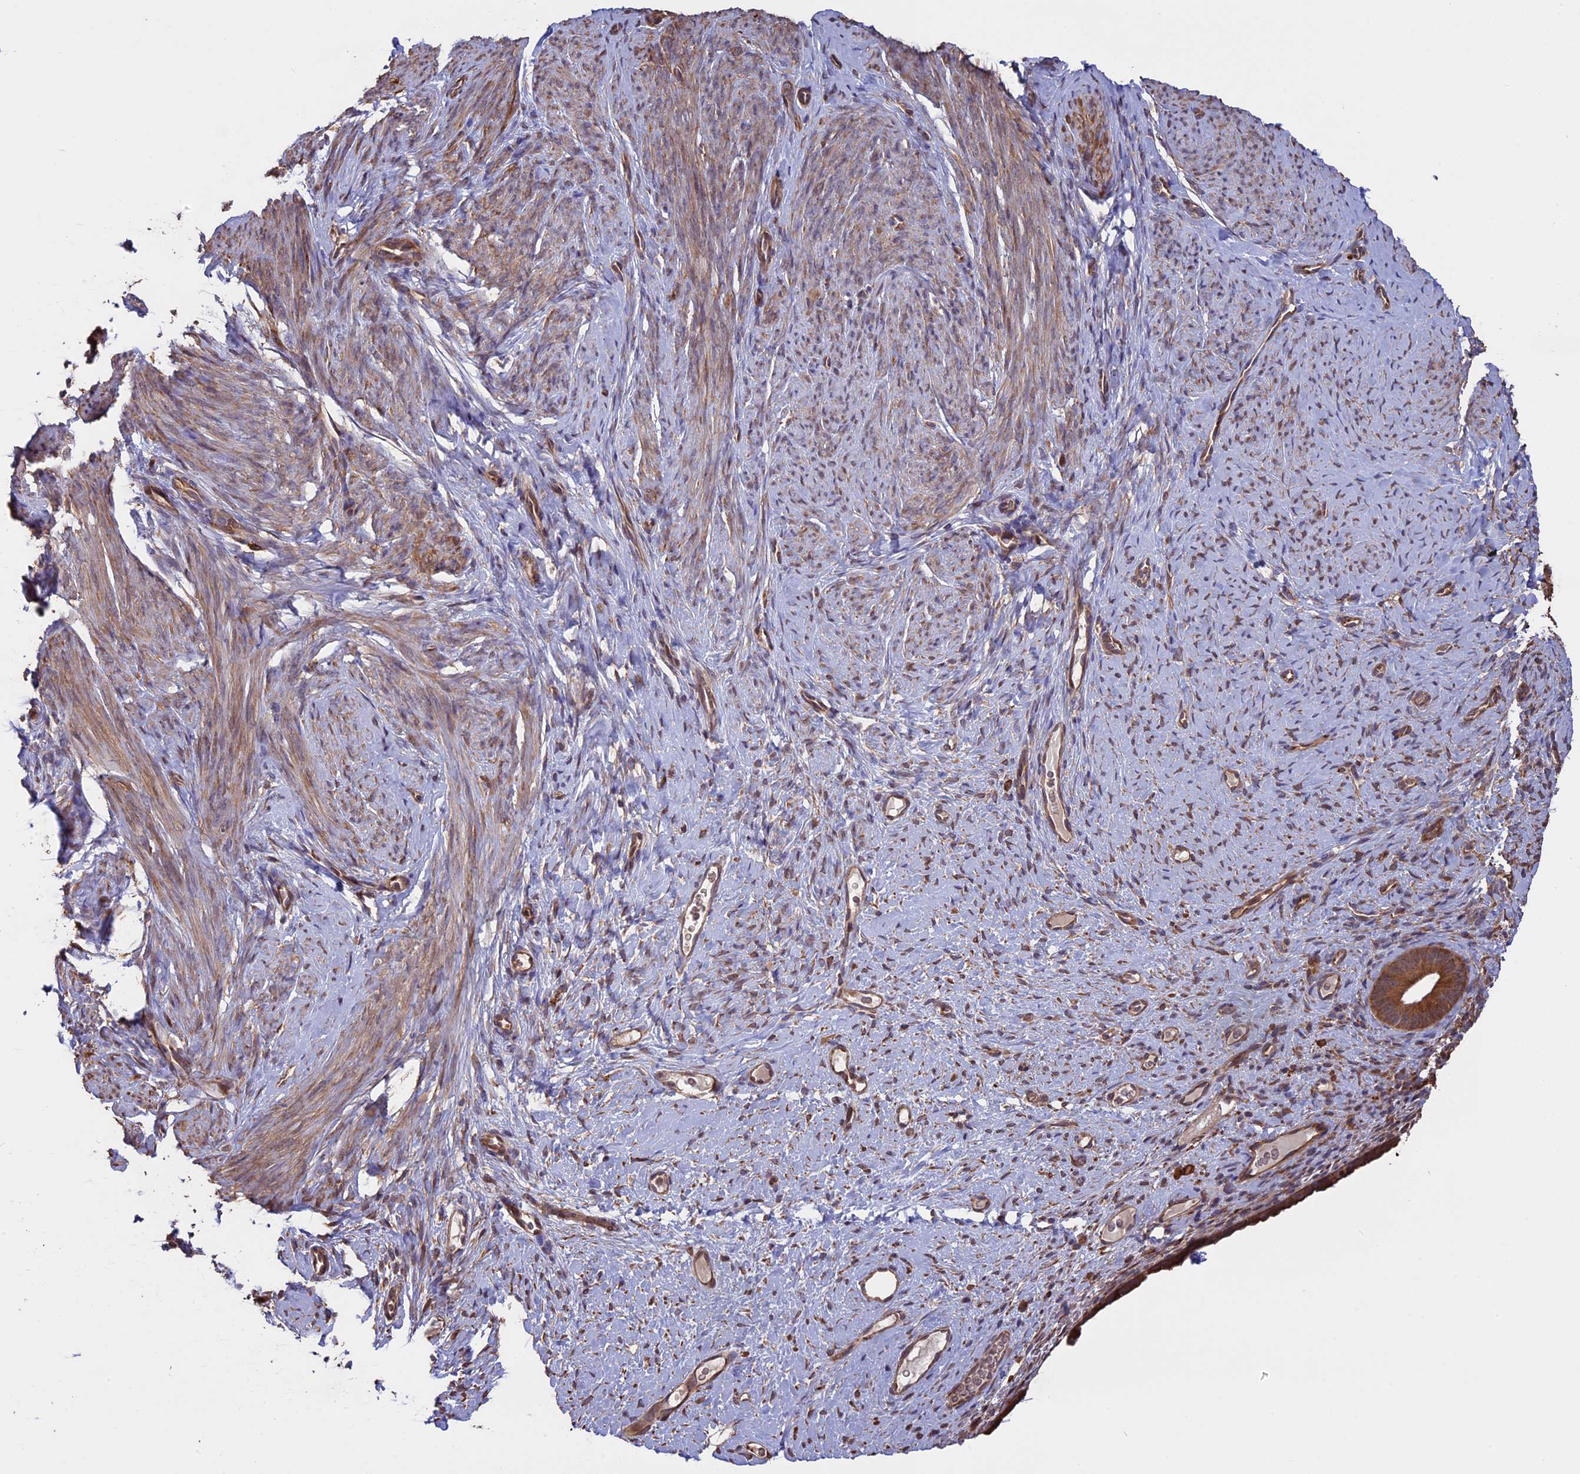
{"staining": {"intensity": "weak", "quantity": "<25%", "location": "cytoplasmic/membranous"}, "tissue": "endometrium", "cell_type": "Cells in endometrial stroma", "image_type": "normal", "snomed": [{"axis": "morphology", "description": "Normal tissue, NOS"}, {"axis": "topography", "description": "Endometrium"}], "caption": "This is an IHC histopathology image of benign human endometrium. There is no staining in cells in endometrial stroma.", "gene": "VWA3A", "patient": {"sex": "female", "age": 65}}